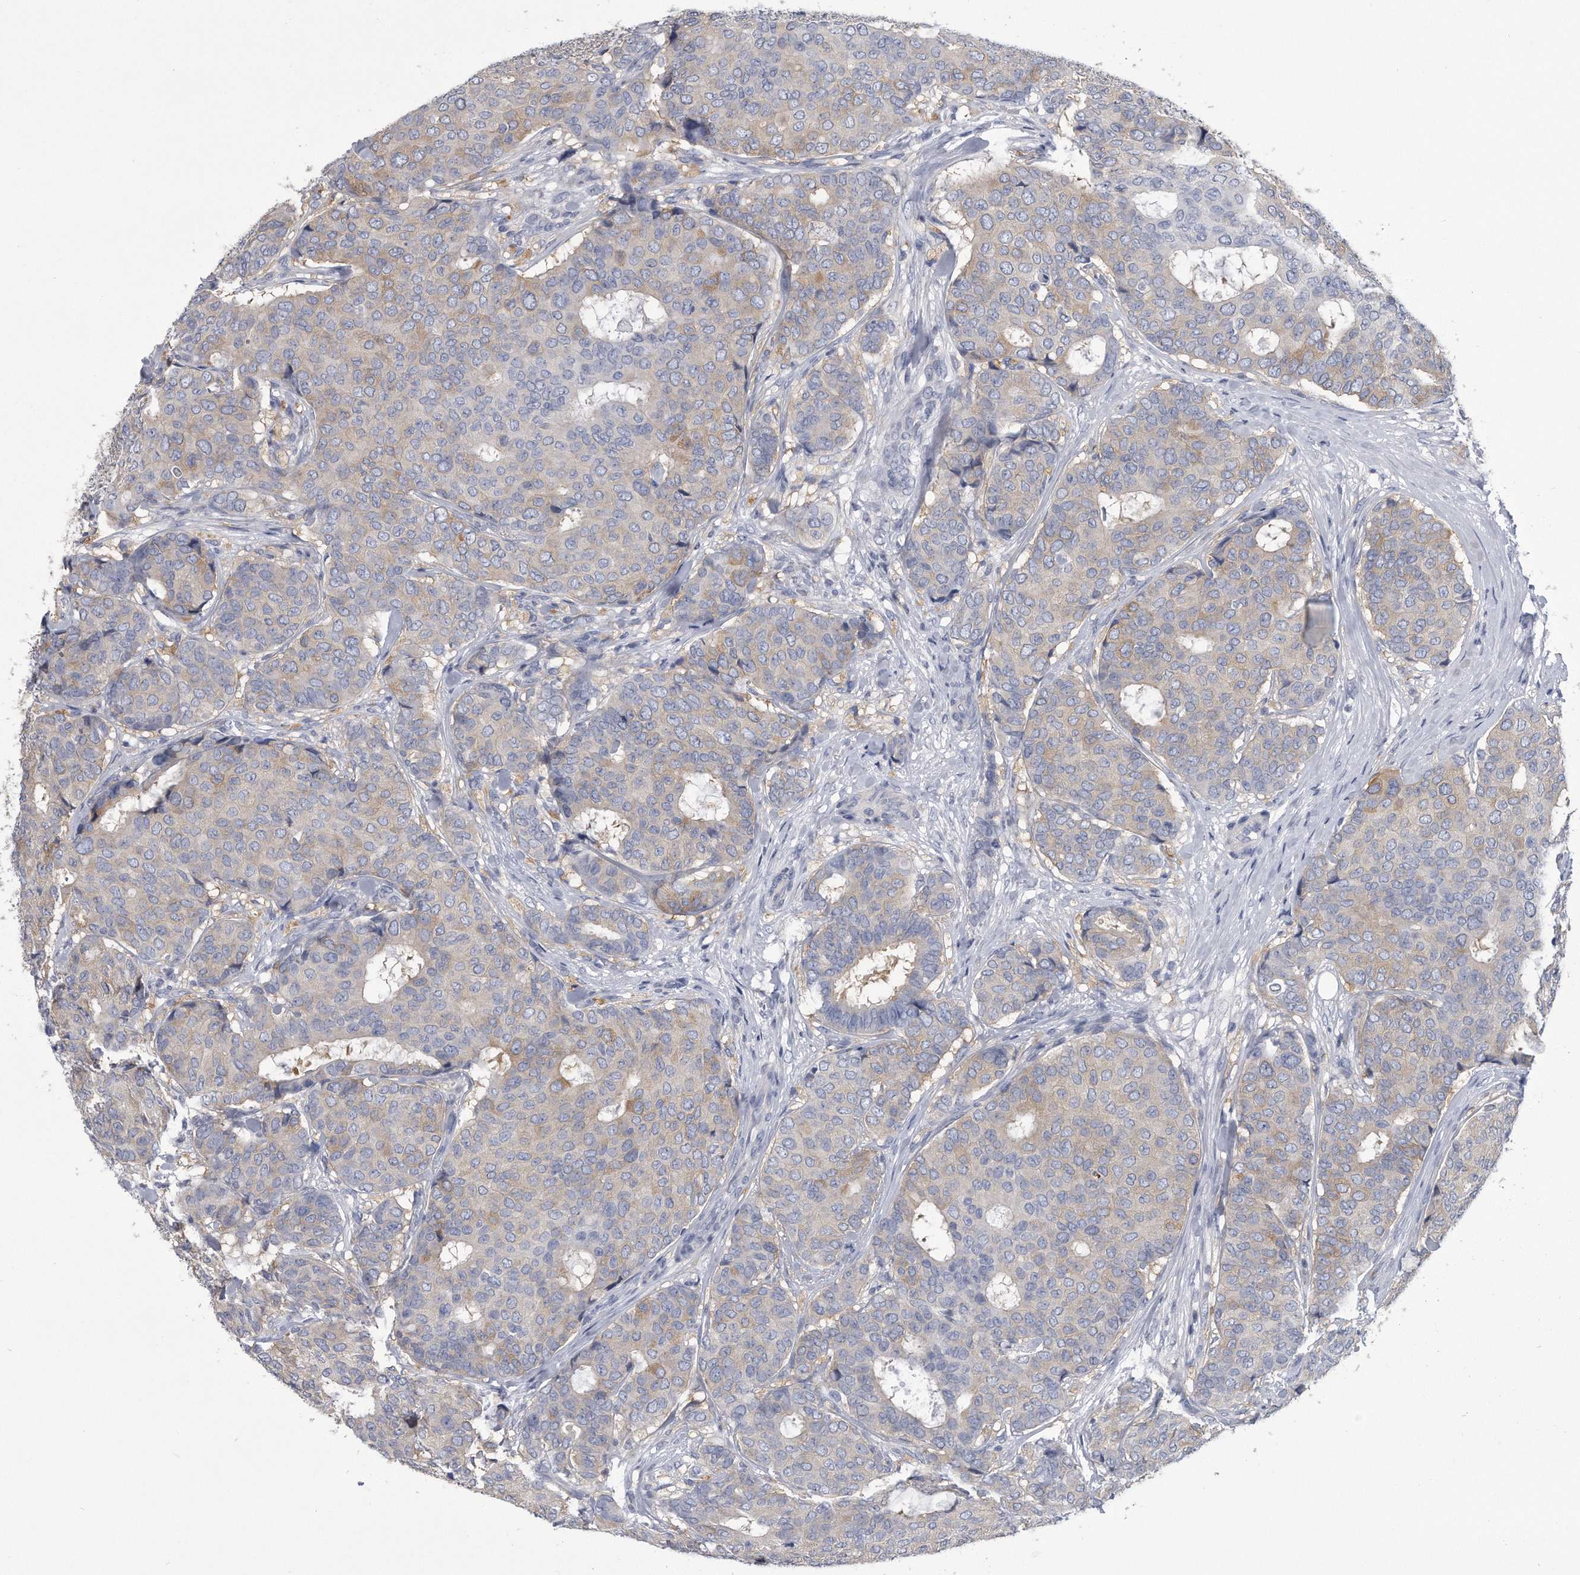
{"staining": {"intensity": "weak", "quantity": "<25%", "location": "cytoplasmic/membranous"}, "tissue": "breast cancer", "cell_type": "Tumor cells", "image_type": "cancer", "snomed": [{"axis": "morphology", "description": "Duct carcinoma"}, {"axis": "topography", "description": "Breast"}], "caption": "Tumor cells are negative for protein expression in human breast cancer (intraductal carcinoma). The staining was performed using DAB (3,3'-diaminobenzidine) to visualize the protein expression in brown, while the nuclei were stained in blue with hematoxylin (Magnification: 20x).", "gene": "PYGB", "patient": {"sex": "female", "age": 75}}